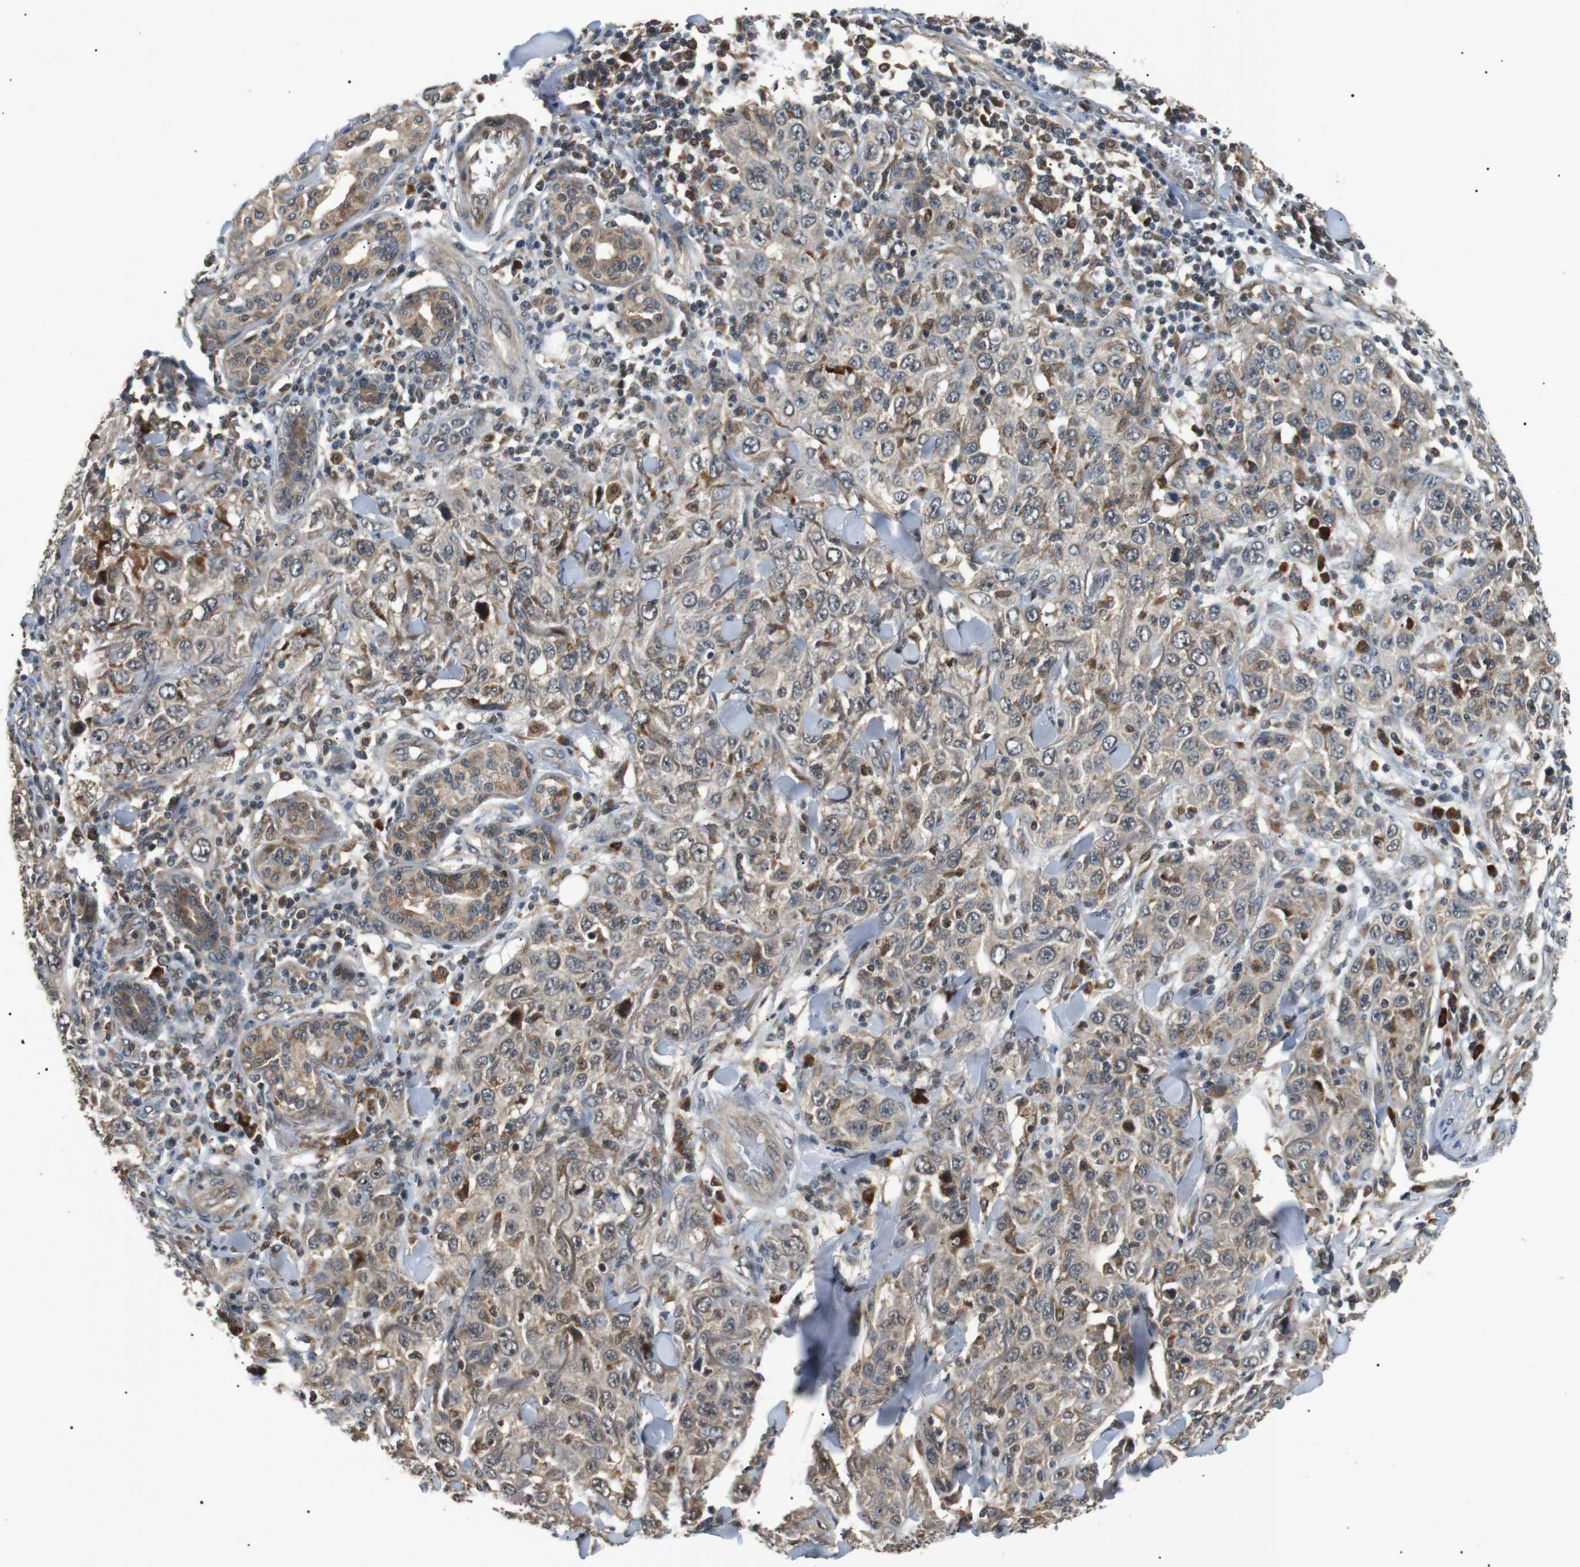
{"staining": {"intensity": "weak", "quantity": ">75%", "location": "cytoplasmic/membranous"}, "tissue": "skin cancer", "cell_type": "Tumor cells", "image_type": "cancer", "snomed": [{"axis": "morphology", "description": "Squamous cell carcinoma, NOS"}, {"axis": "topography", "description": "Skin"}], "caption": "This image displays immunohistochemistry (IHC) staining of squamous cell carcinoma (skin), with low weak cytoplasmic/membranous positivity in about >75% of tumor cells.", "gene": "HSPA13", "patient": {"sex": "female", "age": 88}}